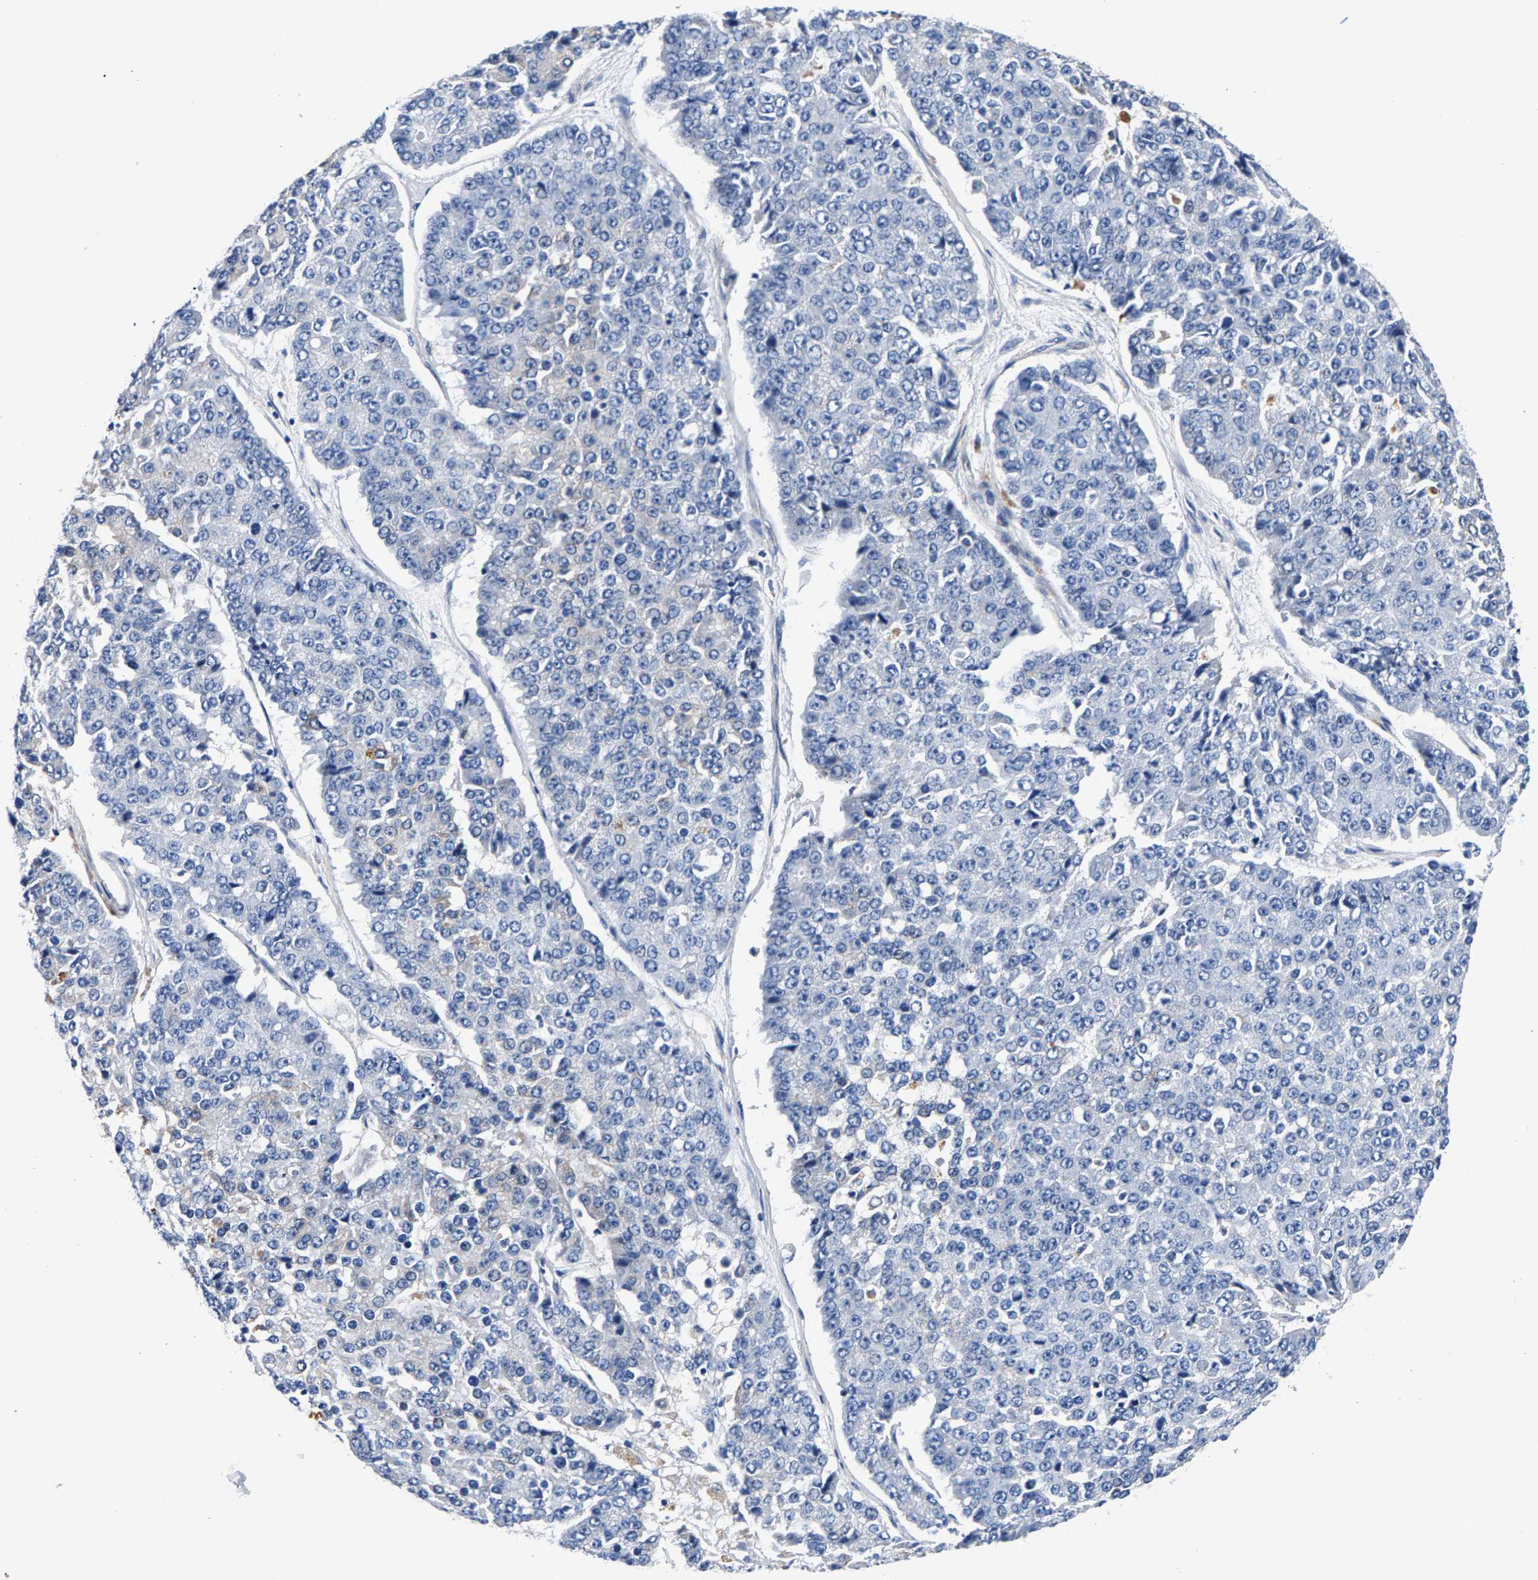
{"staining": {"intensity": "negative", "quantity": "none", "location": "none"}, "tissue": "pancreatic cancer", "cell_type": "Tumor cells", "image_type": "cancer", "snomed": [{"axis": "morphology", "description": "Adenocarcinoma, NOS"}, {"axis": "topography", "description": "Pancreas"}], "caption": "DAB immunohistochemical staining of pancreatic cancer (adenocarcinoma) shows no significant staining in tumor cells.", "gene": "P2RY4", "patient": {"sex": "male", "age": 50}}